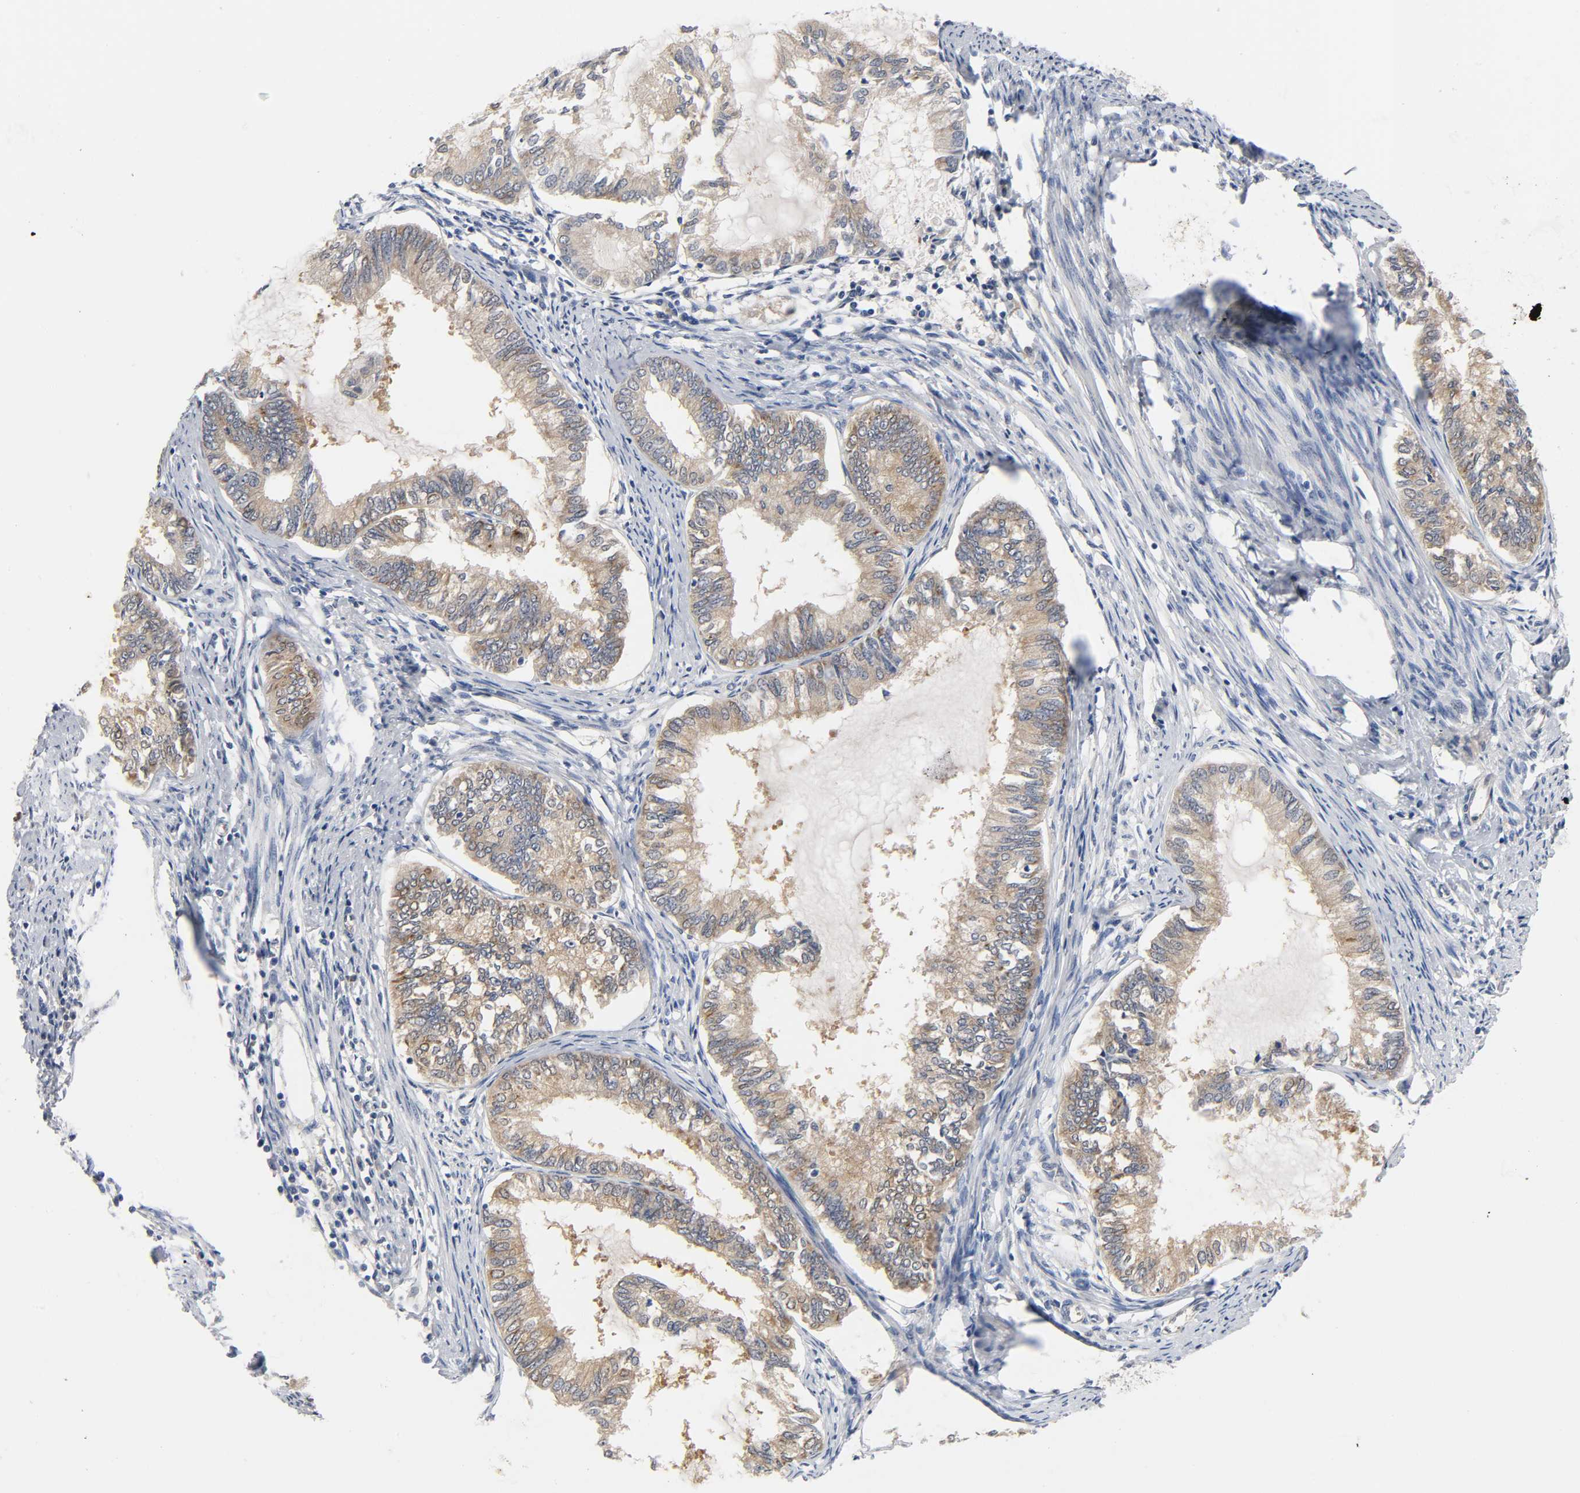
{"staining": {"intensity": "moderate", "quantity": ">75%", "location": "cytoplasmic/membranous"}, "tissue": "endometrial cancer", "cell_type": "Tumor cells", "image_type": "cancer", "snomed": [{"axis": "morphology", "description": "Adenocarcinoma, NOS"}, {"axis": "topography", "description": "Endometrium"}], "caption": "DAB (3,3'-diaminobenzidine) immunohistochemical staining of endometrial cancer displays moderate cytoplasmic/membranous protein expression in about >75% of tumor cells.", "gene": "FYN", "patient": {"sex": "female", "age": 86}}